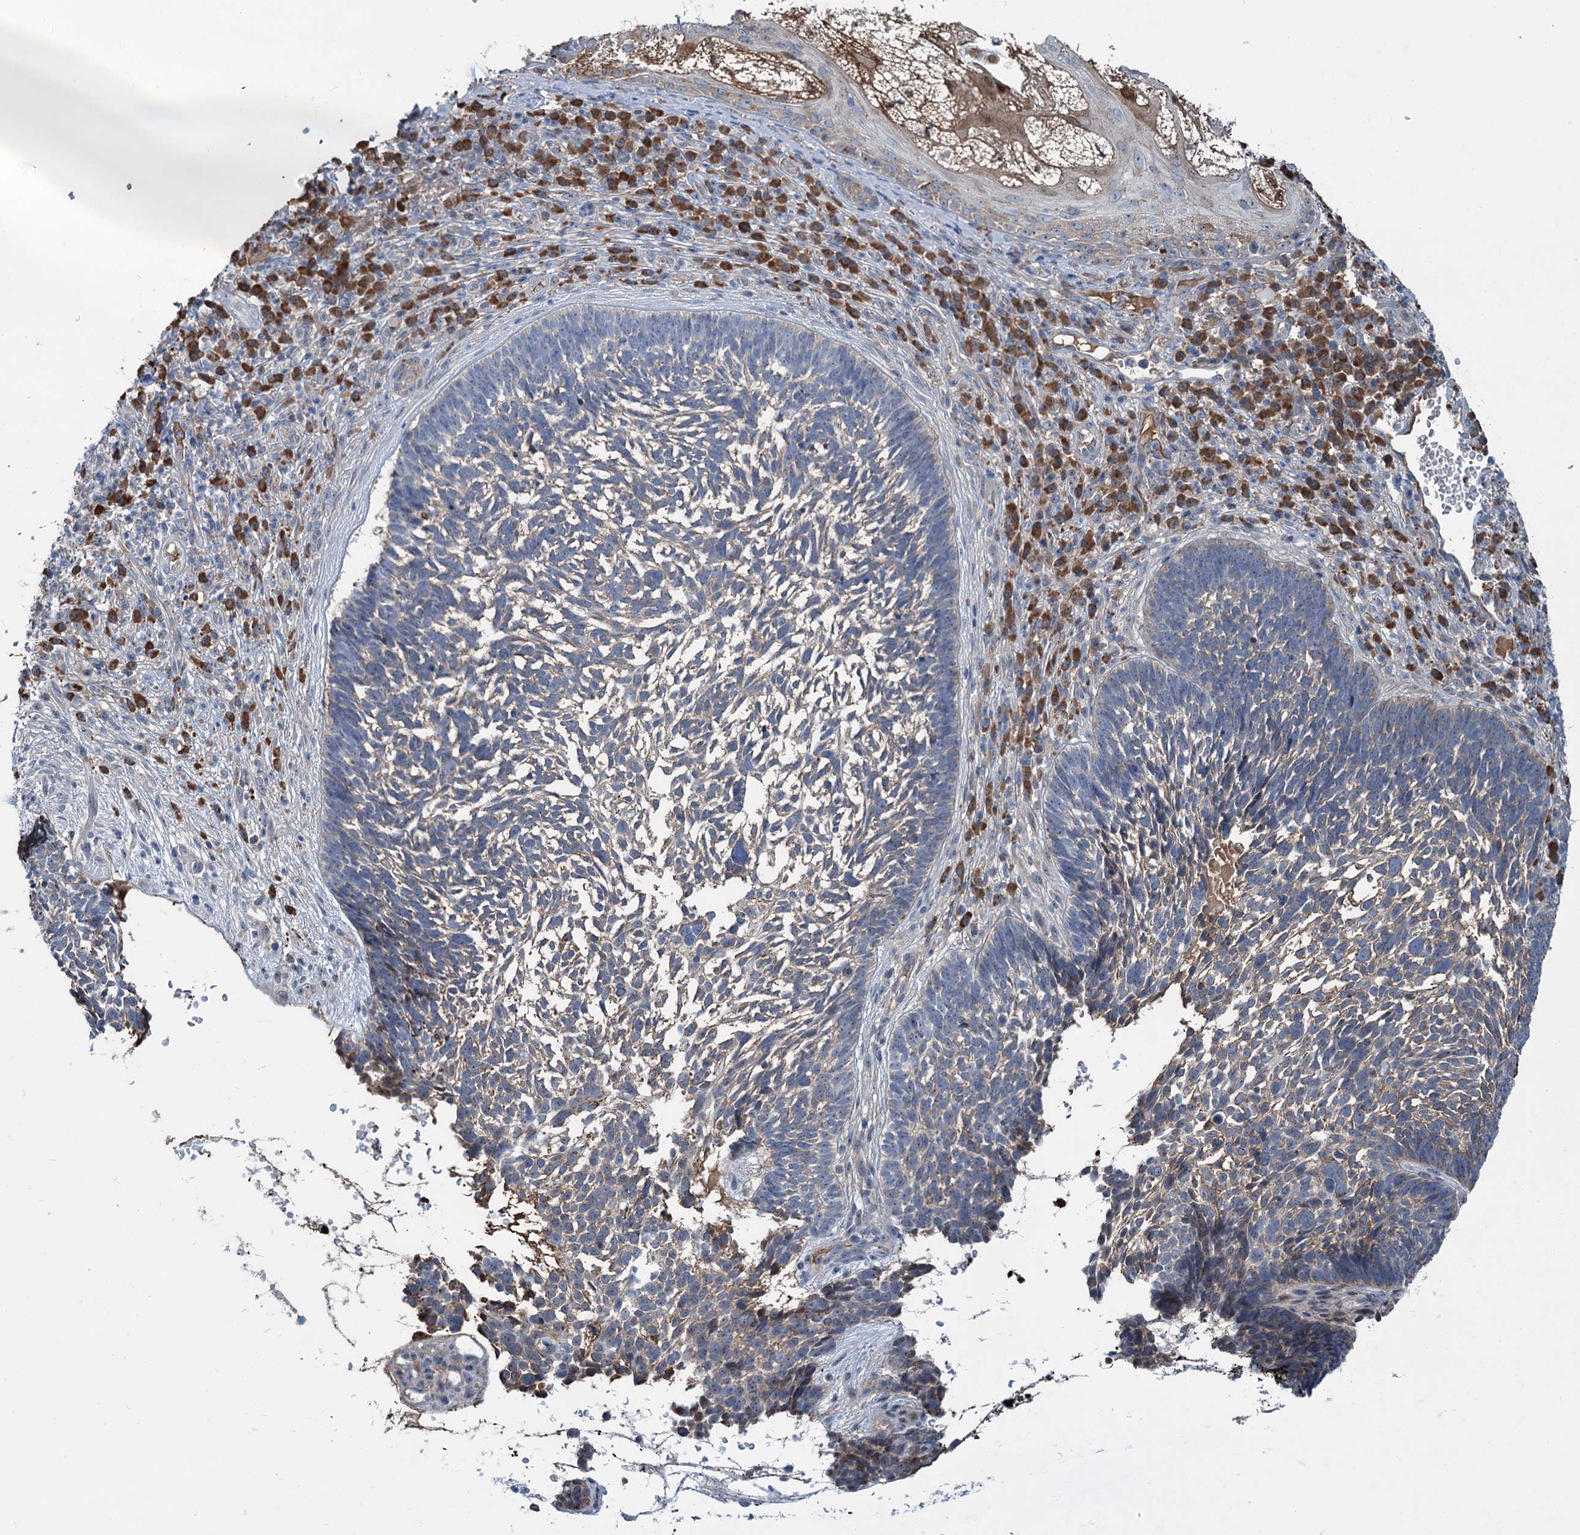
{"staining": {"intensity": "weak", "quantity": "<25%", "location": "cytoplasmic/membranous"}, "tissue": "skin cancer", "cell_type": "Tumor cells", "image_type": "cancer", "snomed": [{"axis": "morphology", "description": "Basal cell carcinoma"}, {"axis": "topography", "description": "Skin"}], "caption": "Tumor cells show no significant expression in skin basal cell carcinoma.", "gene": "LPIN1", "patient": {"sex": "male", "age": 88}}